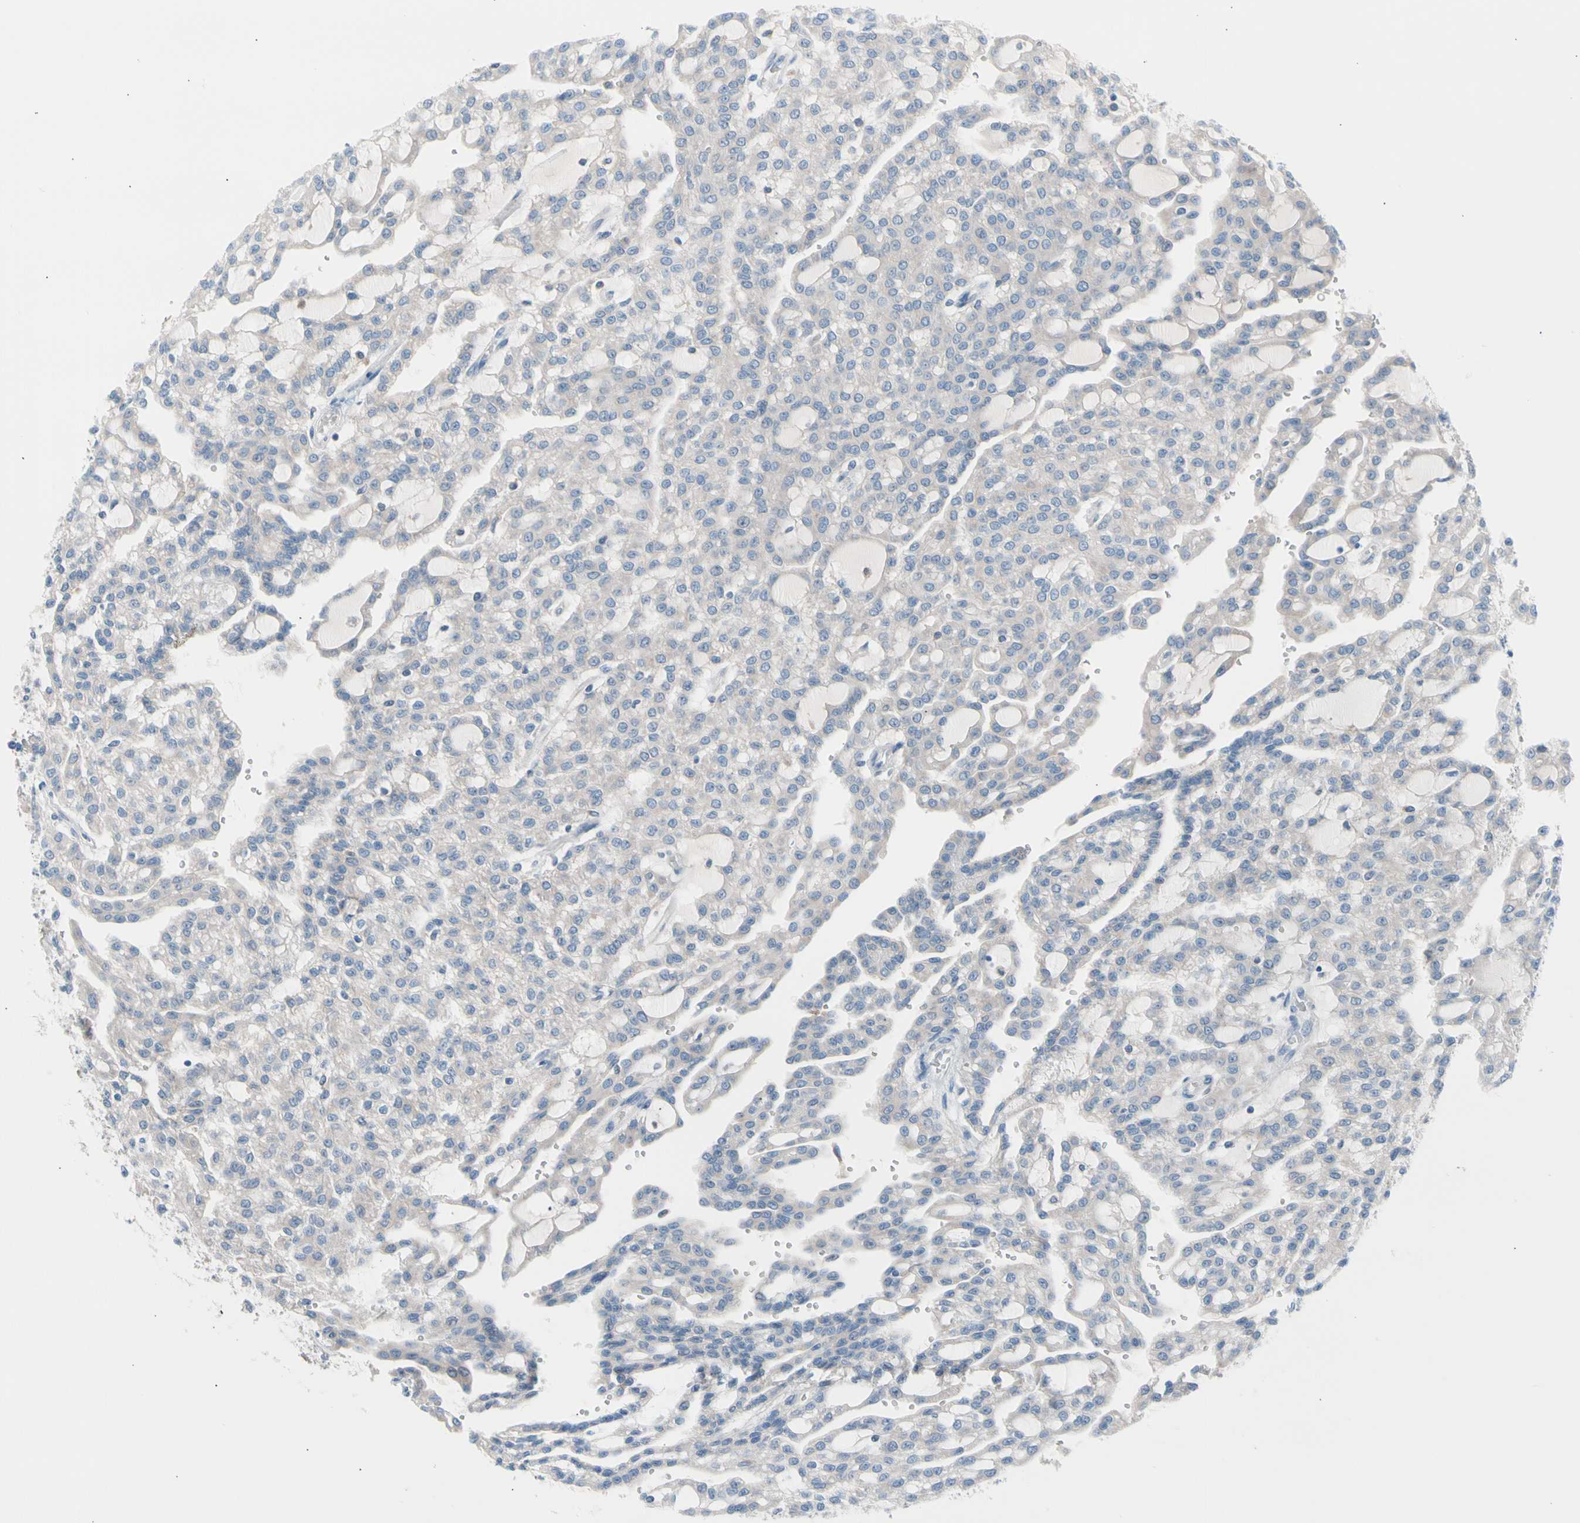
{"staining": {"intensity": "weak", "quantity": "25%-75%", "location": "cytoplasmic/membranous"}, "tissue": "renal cancer", "cell_type": "Tumor cells", "image_type": "cancer", "snomed": [{"axis": "morphology", "description": "Adenocarcinoma, NOS"}, {"axis": "topography", "description": "Kidney"}], "caption": "An image of renal cancer (adenocarcinoma) stained for a protein reveals weak cytoplasmic/membranous brown staining in tumor cells.", "gene": "CASQ1", "patient": {"sex": "male", "age": 63}}